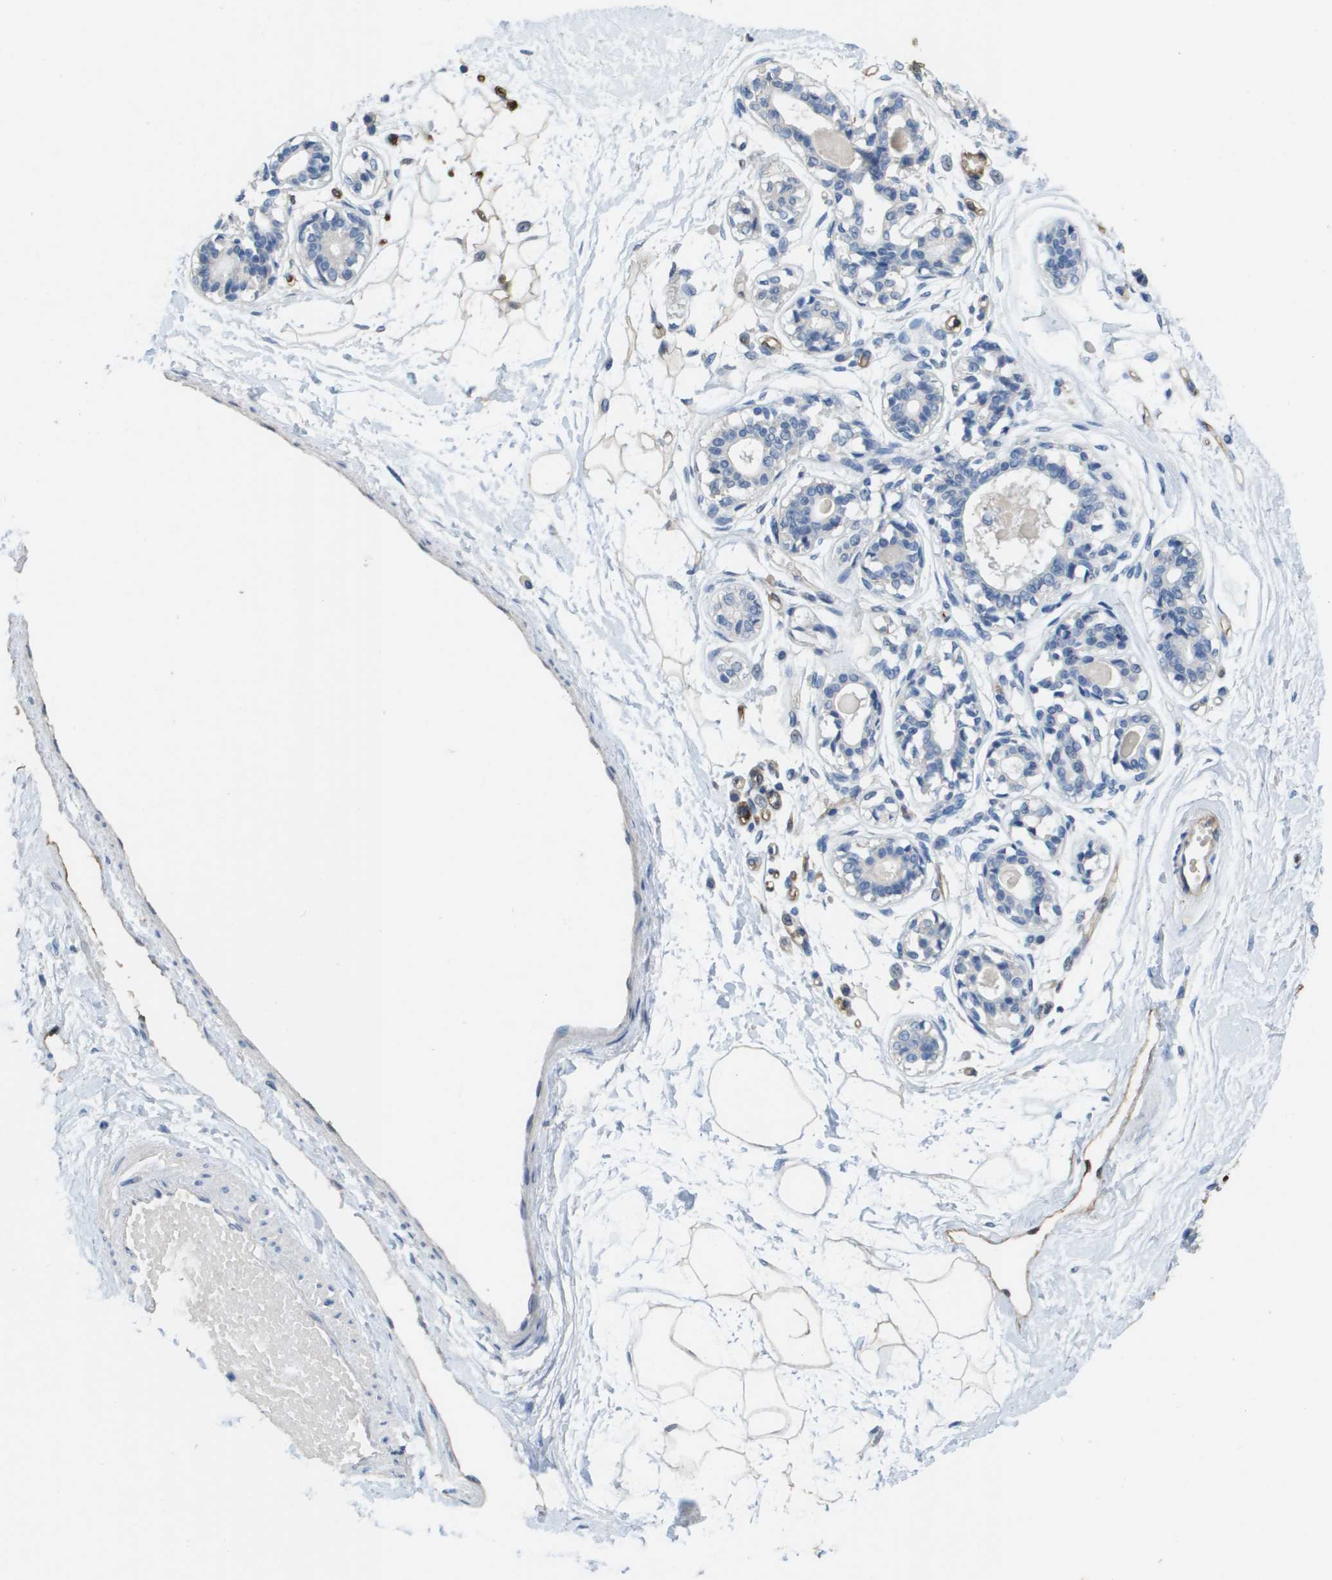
{"staining": {"intensity": "negative", "quantity": "none", "location": "none"}, "tissue": "breast", "cell_type": "Adipocytes", "image_type": "normal", "snomed": [{"axis": "morphology", "description": "Normal tissue, NOS"}, {"axis": "topography", "description": "Breast"}], "caption": "This is an IHC micrograph of unremarkable breast. There is no expression in adipocytes.", "gene": "FABP5", "patient": {"sex": "female", "age": 45}}